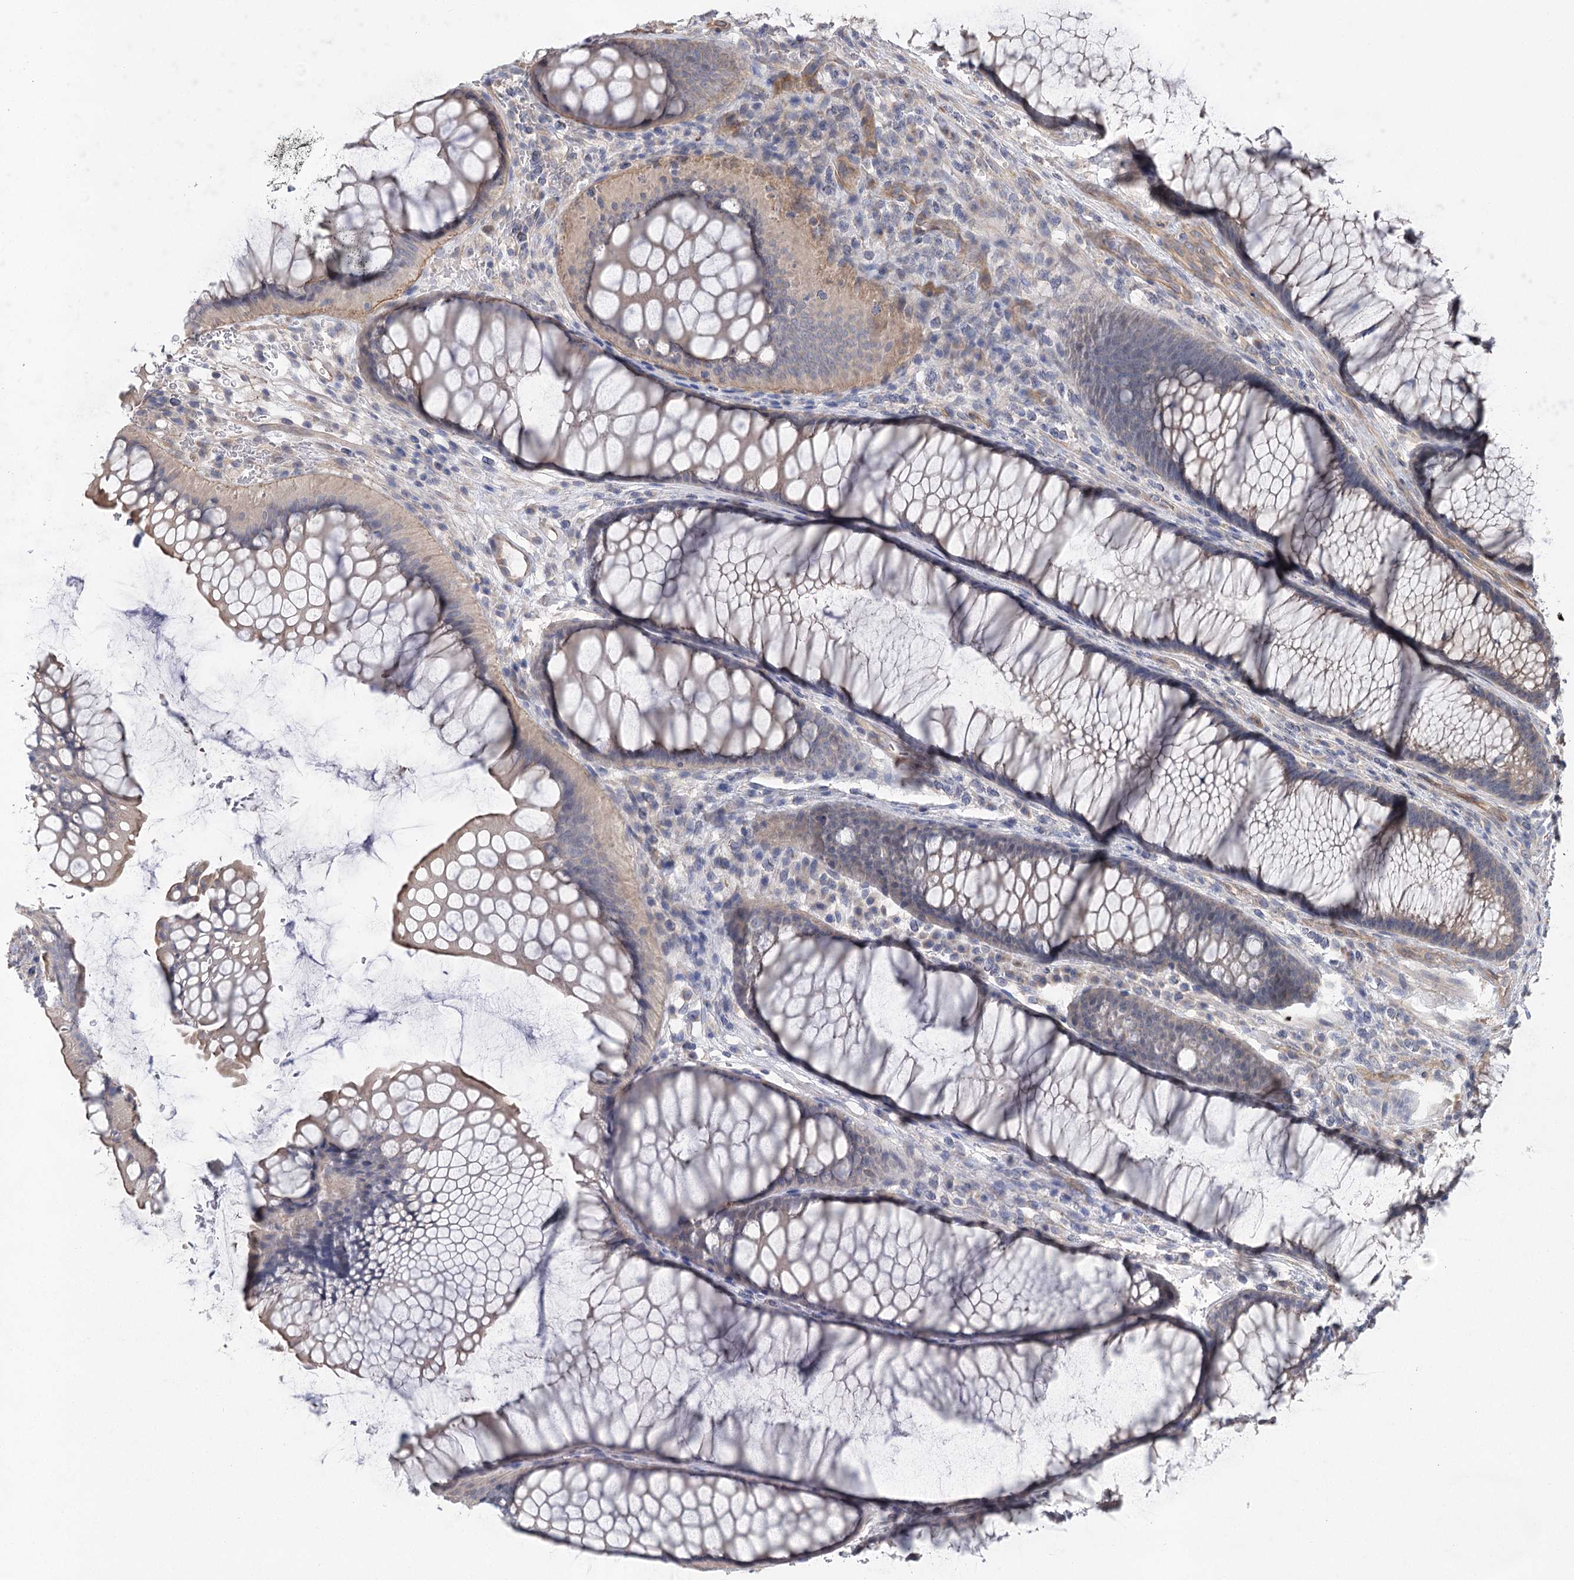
{"staining": {"intensity": "moderate", "quantity": "25%-75%", "location": "cytoplasmic/membranous"}, "tissue": "colon", "cell_type": "Endothelial cells", "image_type": "normal", "snomed": [{"axis": "morphology", "description": "Normal tissue, NOS"}, {"axis": "topography", "description": "Colon"}], "caption": "Immunohistochemistry of normal colon reveals medium levels of moderate cytoplasmic/membranous positivity in approximately 25%-75% of endothelial cells. The staining was performed using DAB to visualize the protein expression in brown, while the nuclei were stained in blue with hematoxylin (Magnification: 20x).", "gene": "RWDD4", "patient": {"sex": "female", "age": 82}}